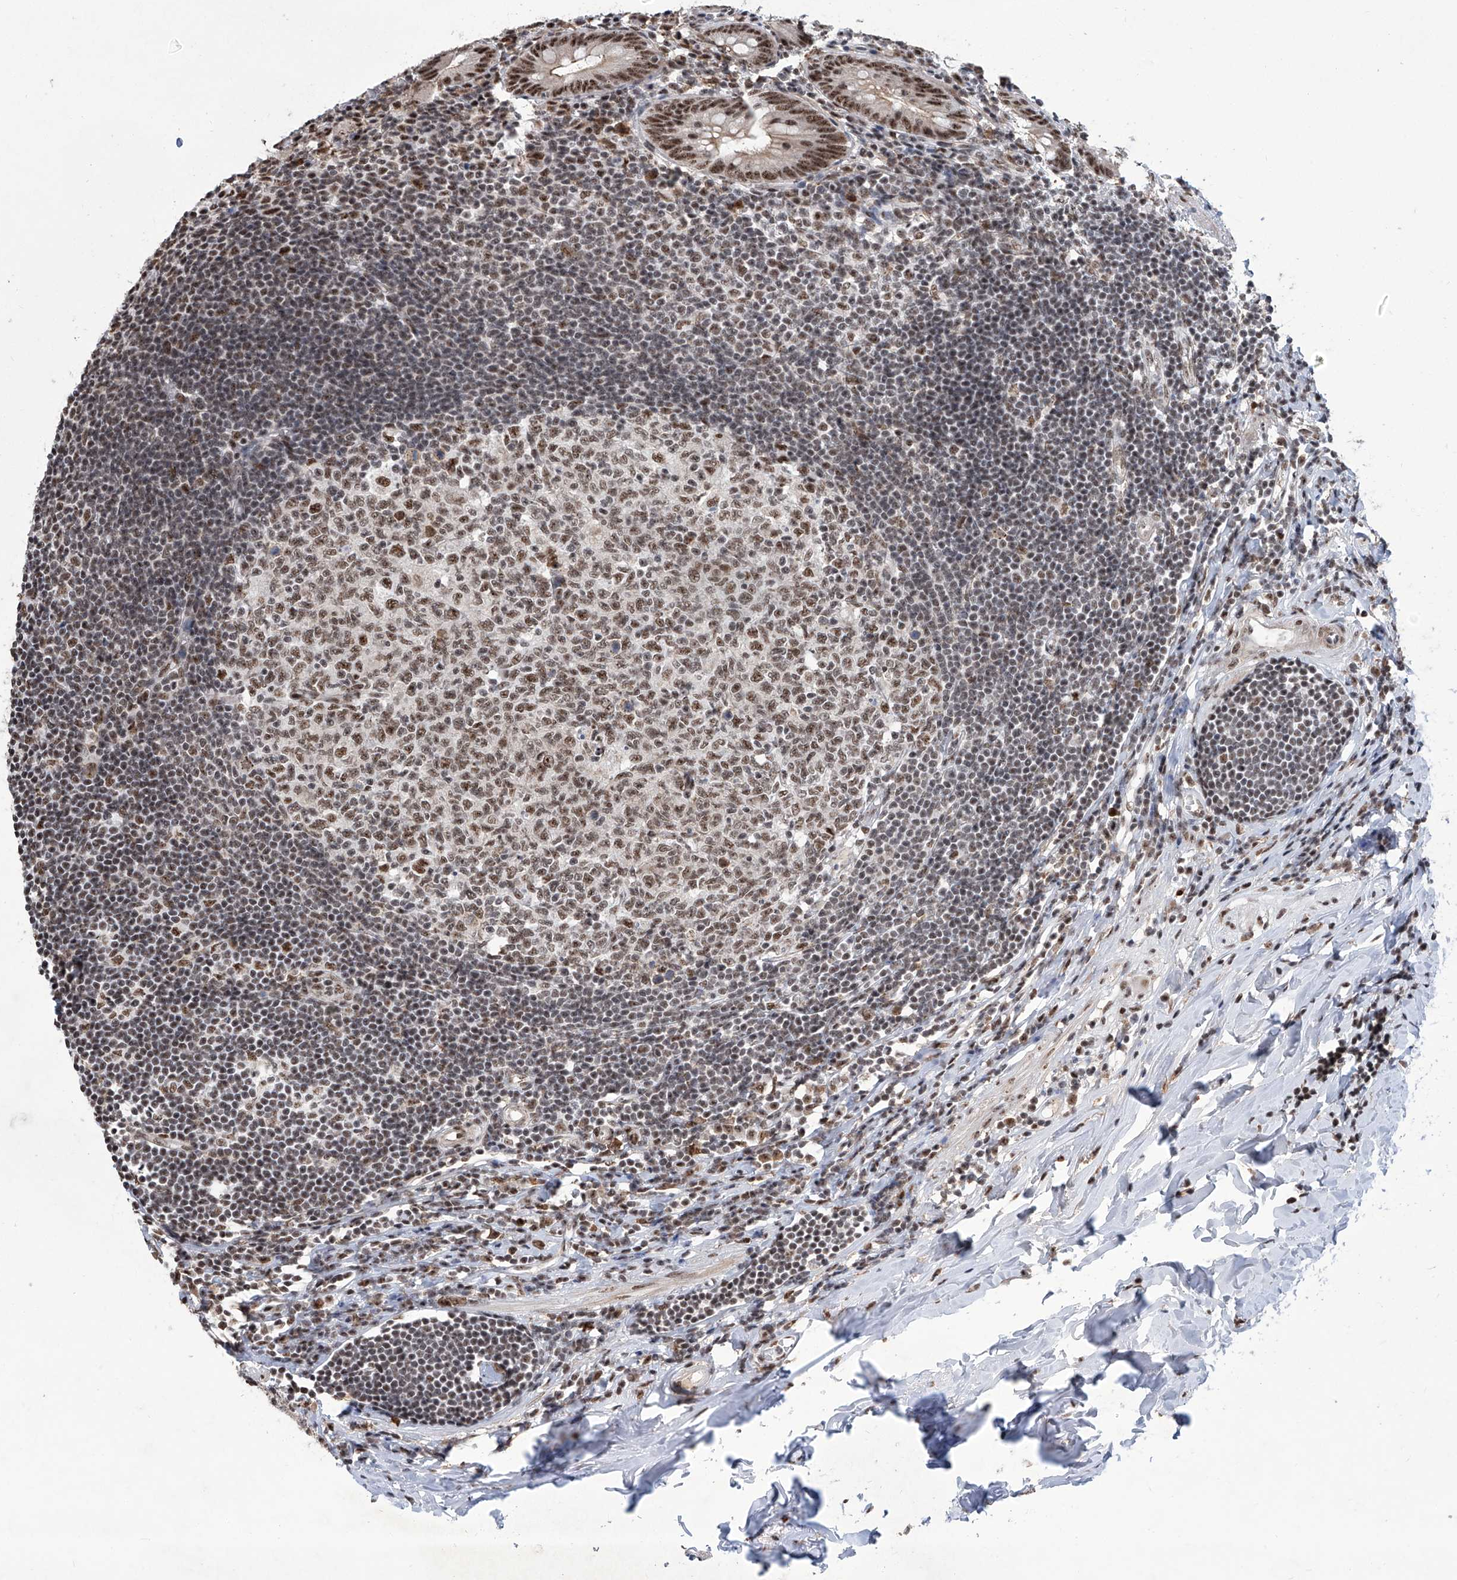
{"staining": {"intensity": "moderate", "quantity": ">75%", "location": "nuclear"}, "tissue": "appendix", "cell_type": "Glandular cells", "image_type": "normal", "snomed": [{"axis": "morphology", "description": "Normal tissue, NOS"}, {"axis": "topography", "description": "Appendix"}], "caption": "Immunohistochemistry (IHC) photomicrograph of unremarkable appendix: appendix stained using immunohistochemistry displays medium levels of moderate protein expression localized specifically in the nuclear of glandular cells, appearing as a nuclear brown color.", "gene": "FBXL4", "patient": {"sex": "female", "age": 54}}